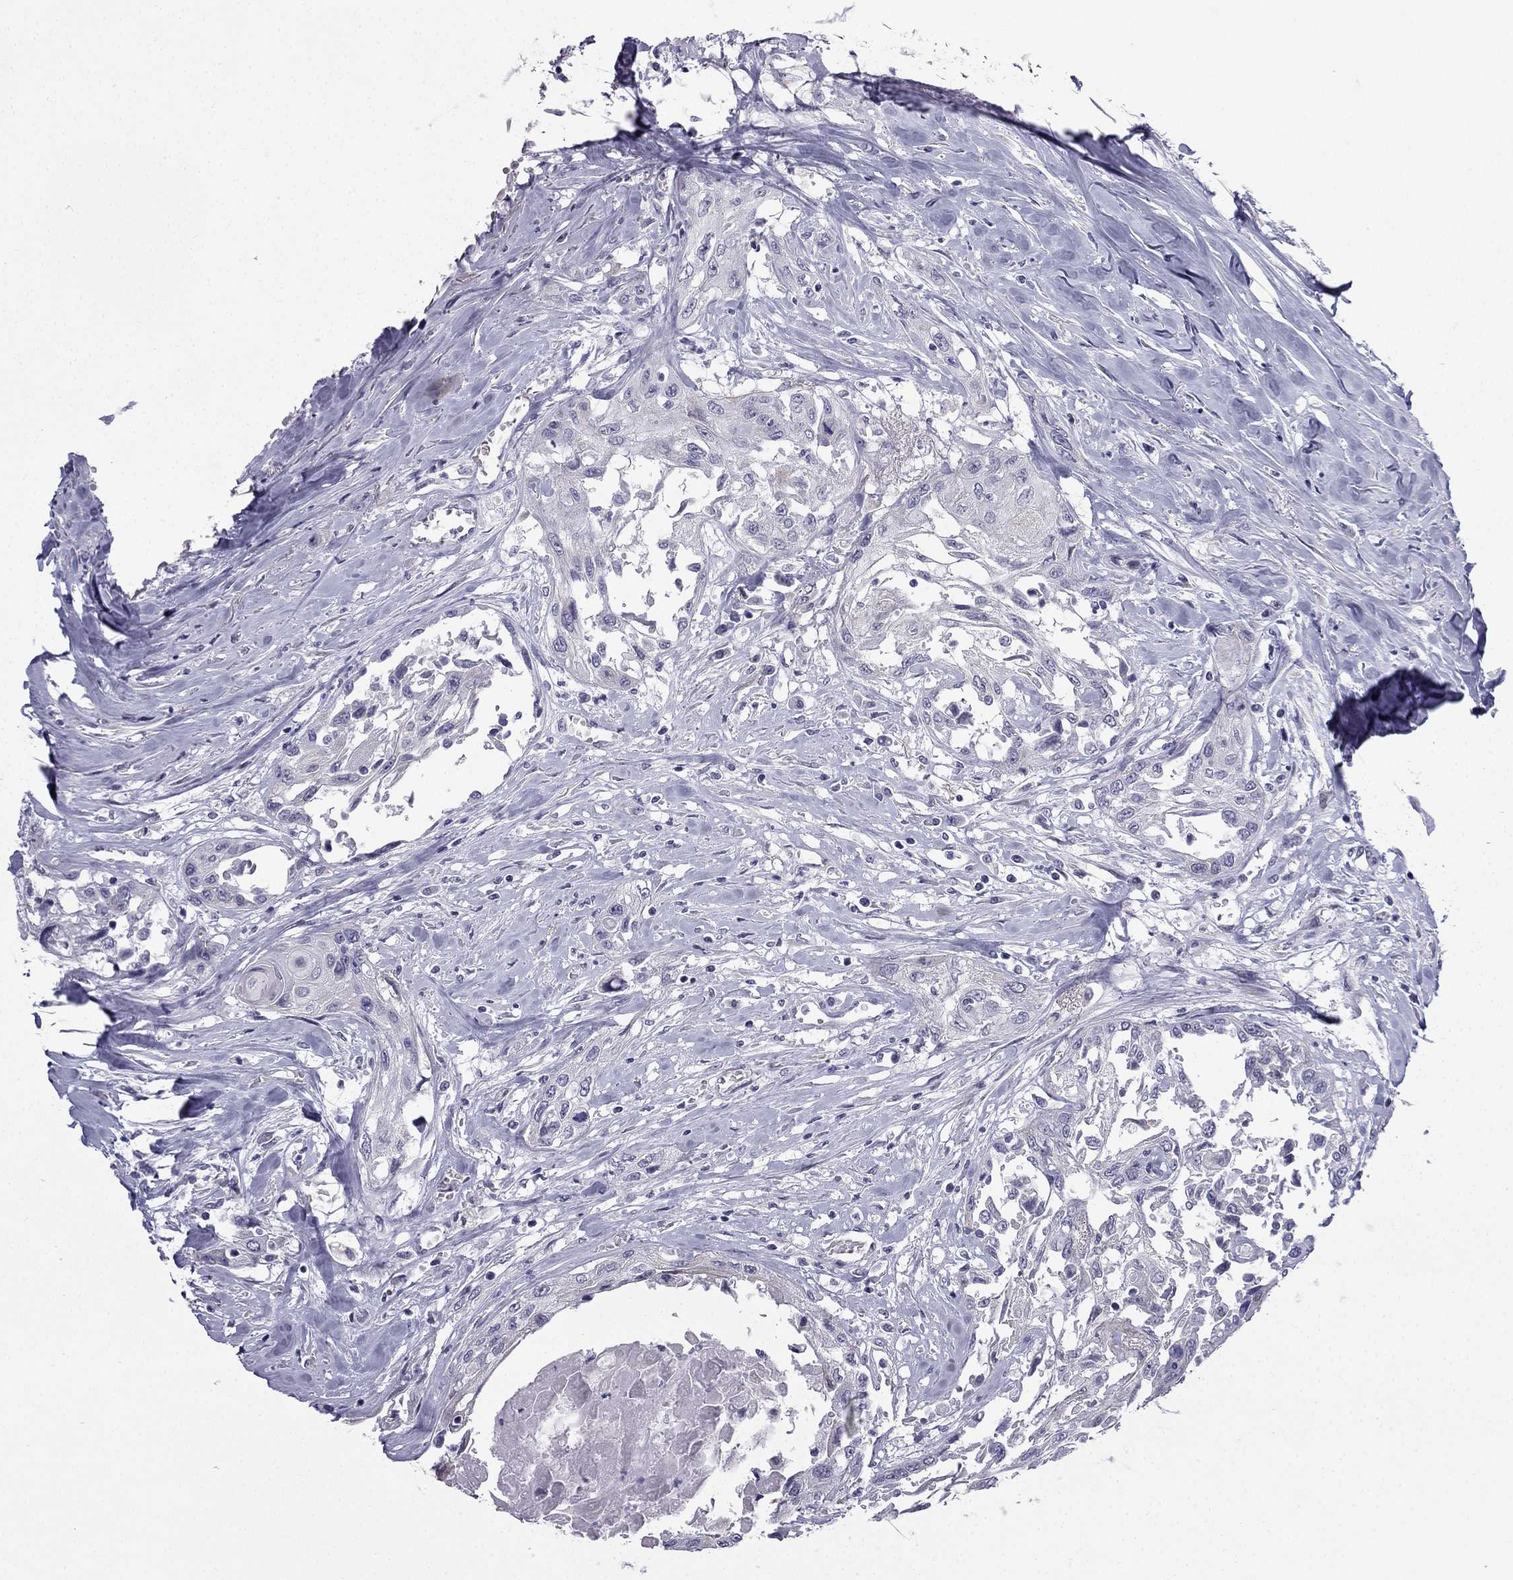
{"staining": {"intensity": "negative", "quantity": "none", "location": "none"}, "tissue": "head and neck cancer", "cell_type": "Tumor cells", "image_type": "cancer", "snomed": [{"axis": "morphology", "description": "Normal tissue, NOS"}, {"axis": "morphology", "description": "Squamous cell carcinoma, NOS"}, {"axis": "topography", "description": "Oral tissue"}, {"axis": "topography", "description": "Peripheral nerve tissue"}, {"axis": "topography", "description": "Head-Neck"}], "caption": "Immunohistochemistry of human head and neck cancer reveals no positivity in tumor cells.", "gene": "CFAP53", "patient": {"sex": "female", "age": 59}}